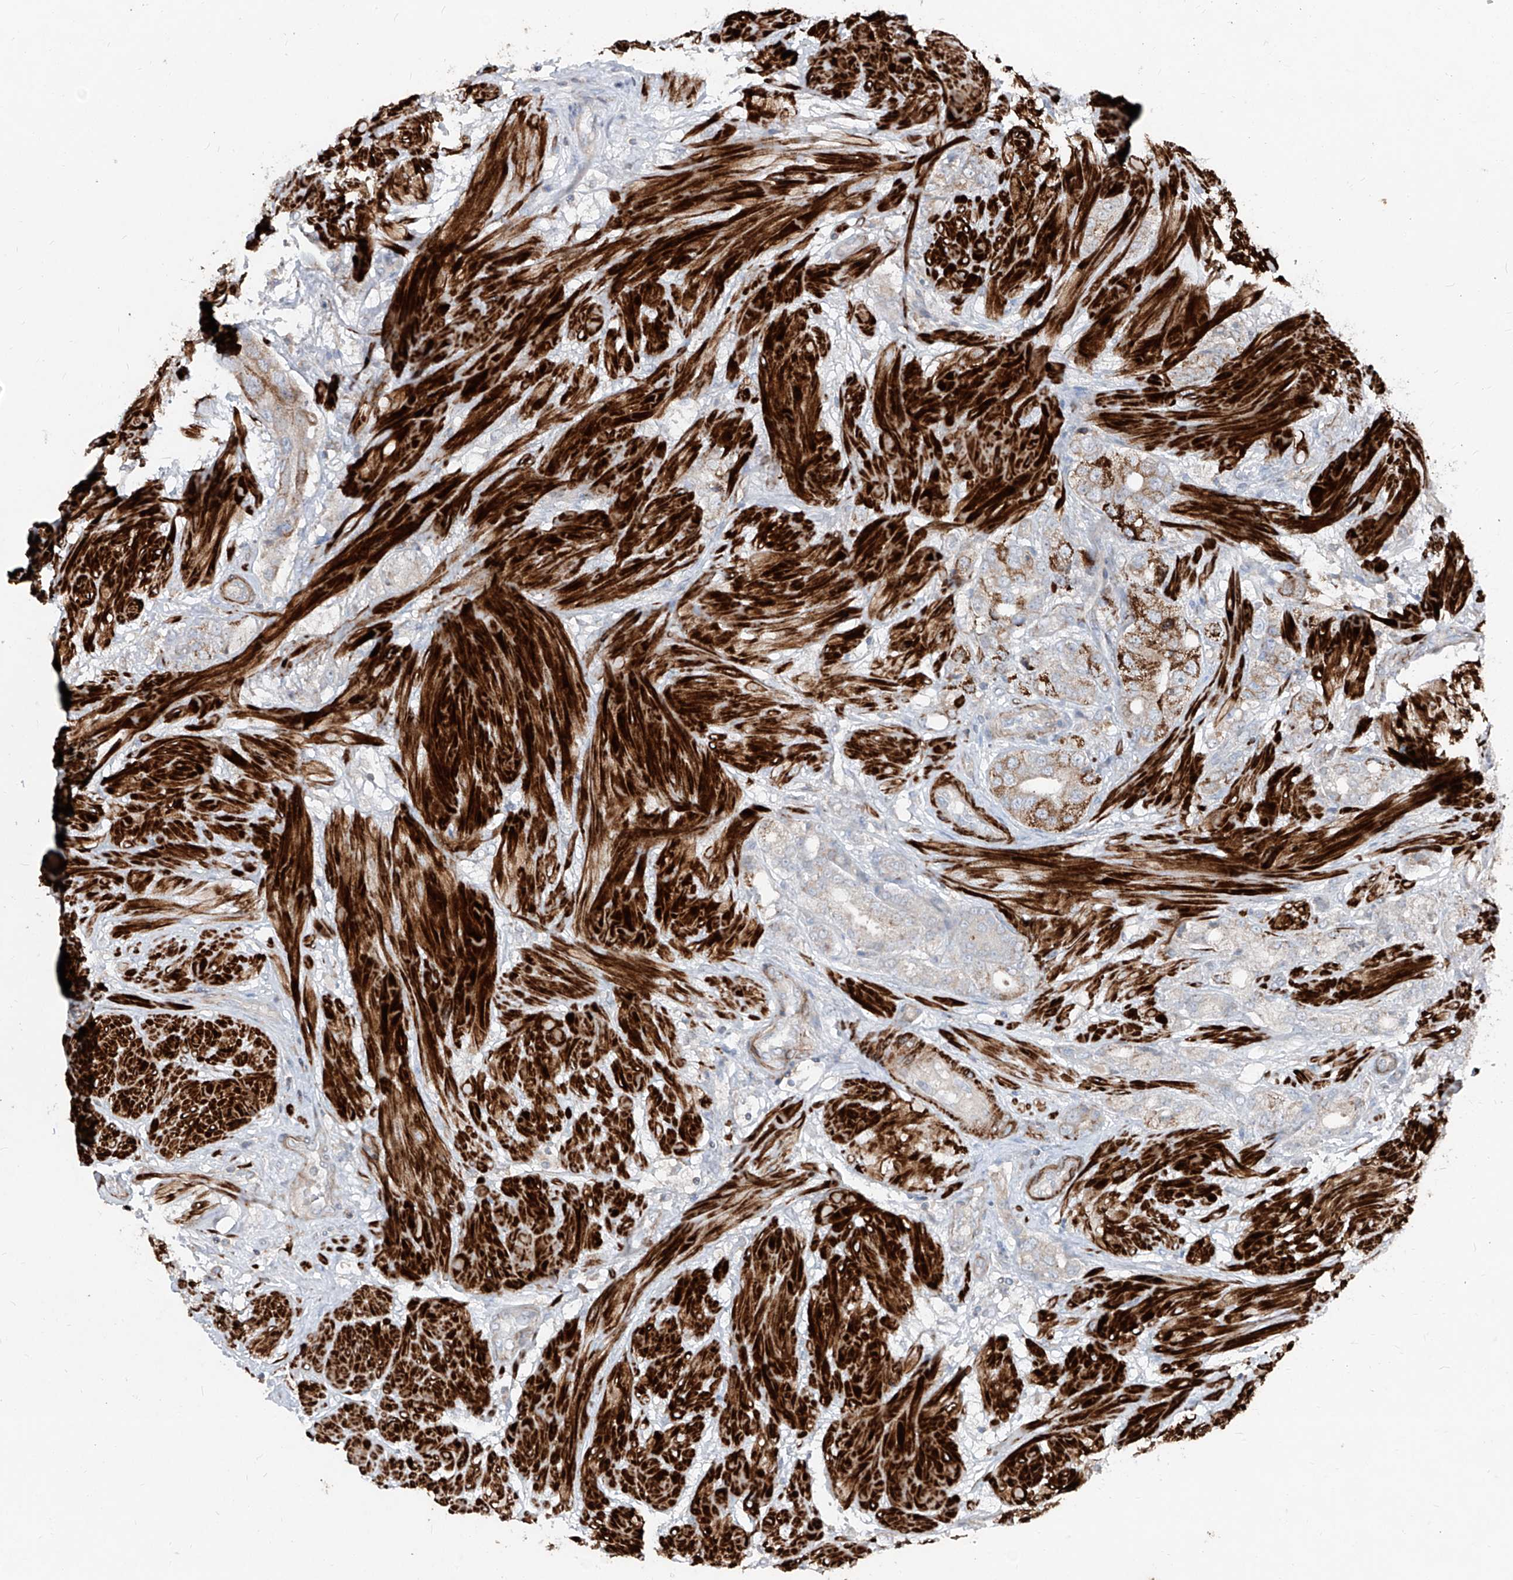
{"staining": {"intensity": "moderate", "quantity": ">75%", "location": "cytoplasmic/membranous"}, "tissue": "prostate cancer", "cell_type": "Tumor cells", "image_type": "cancer", "snomed": [{"axis": "morphology", "description": "Adenocarcinoma, High grade"}, {"axis": "topography", "description": "Prostate"}], "caption": "Immunohistochemical staining of prostate cancer (high-grade adenocarcinoma) shows medium levels of moderate cytoplasmic/membranous protein expression in about >75% of tumor cells.", "gene": "UFD1", "patient": {"sex": "male", "age": 50}}